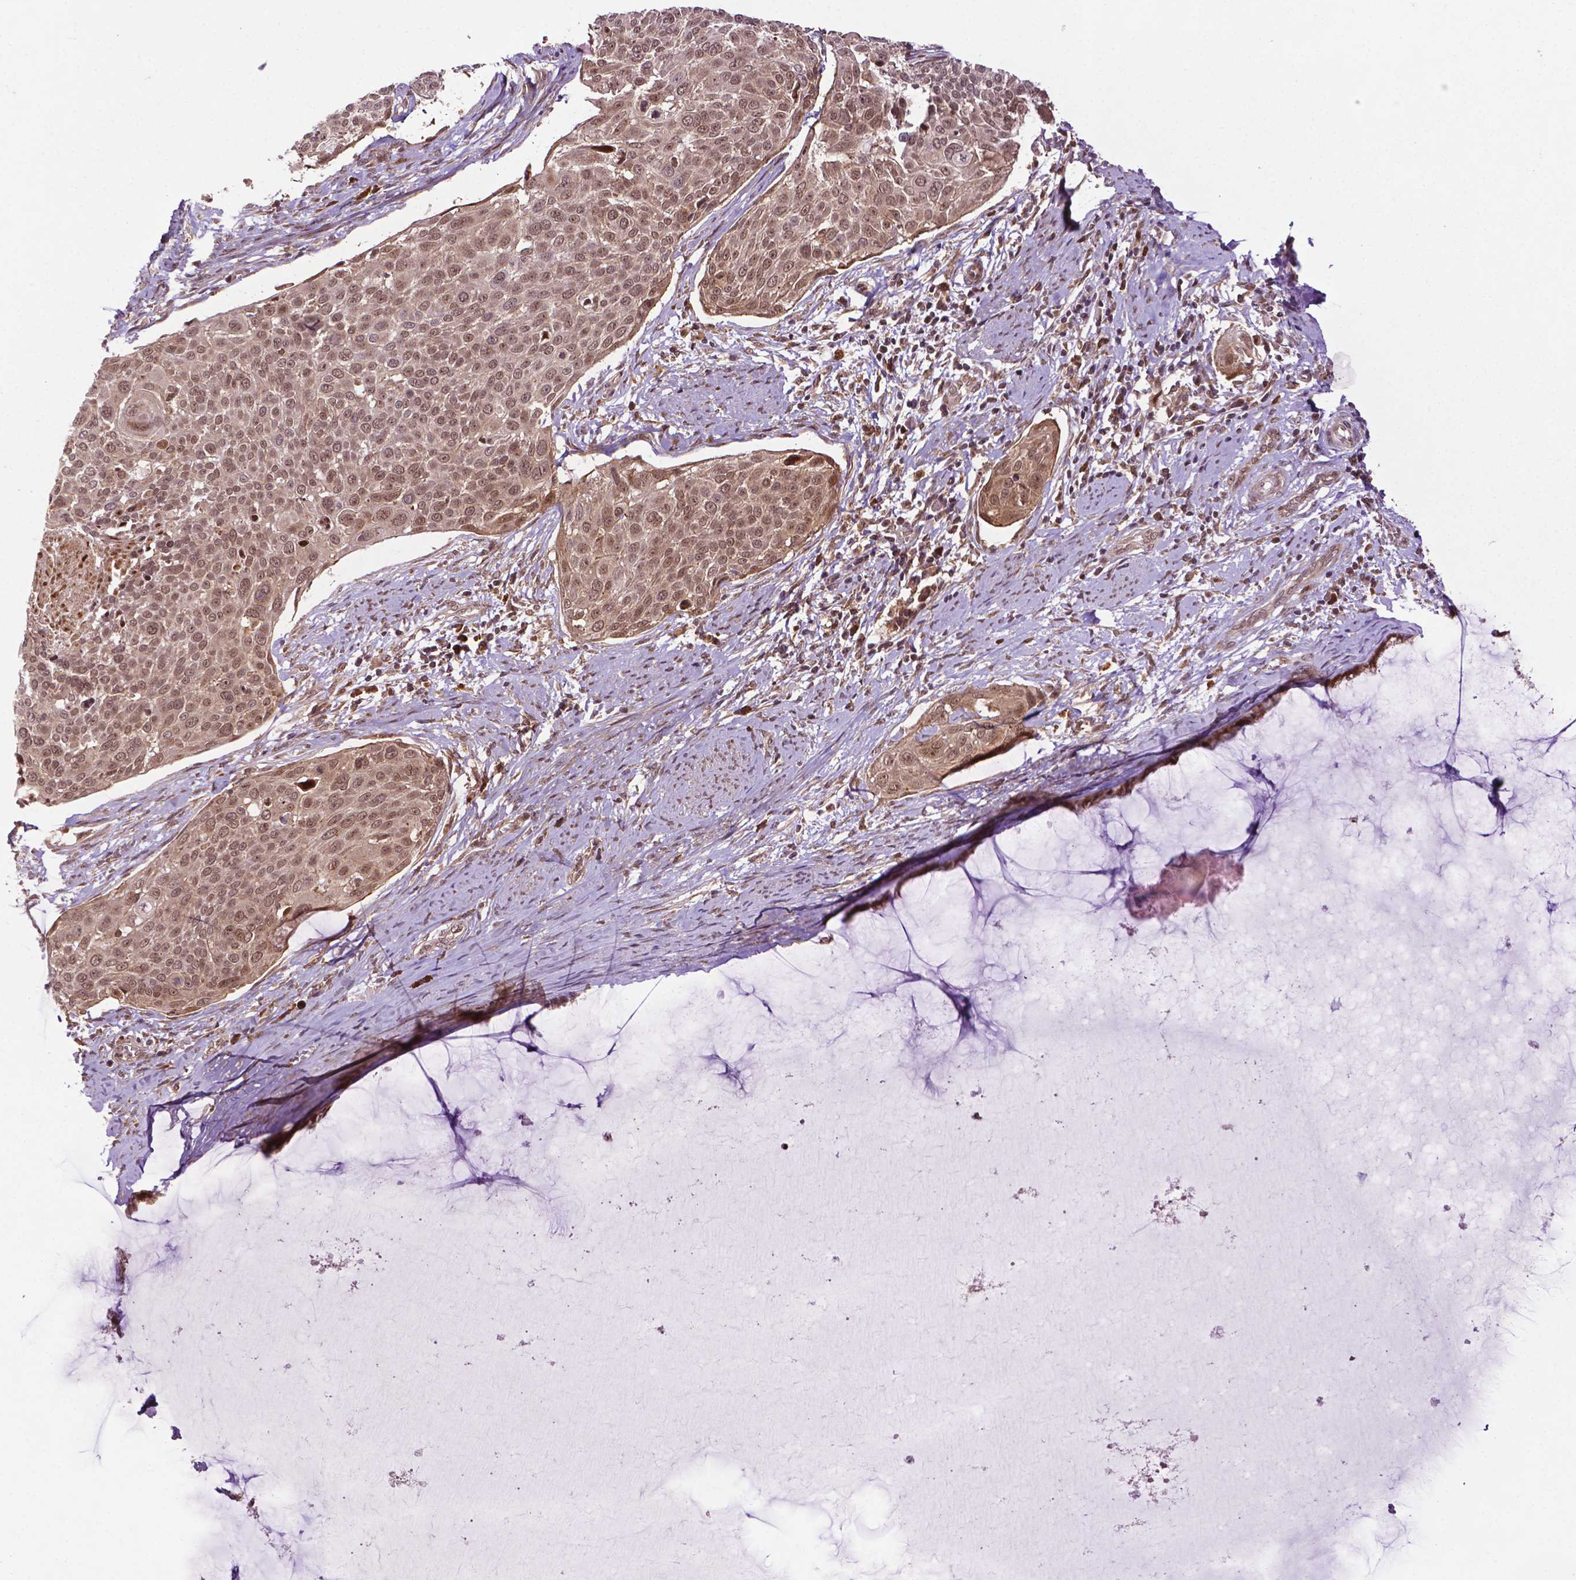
{"staining": {"intensity": "moderate", "quantity": ">75%", "location": "cytoplasmic/membranous,nuclear"}, "tissue": "cervical cancer", "cell_type": "Tumor cells", "image_type": "cancer", "snomed": [{"axis": "morphology", "description": "Squamous cell carcinoma, NOS"}, {"axis": "topography", "description": "Cervix"}], "caption": "Cervical cancer (squamous cell carcinoma) stained with a protein marker exhibits moderate staining in tumor cells.", "gene": "TMX2", "patient": {"sex": "female", "age": 39}}